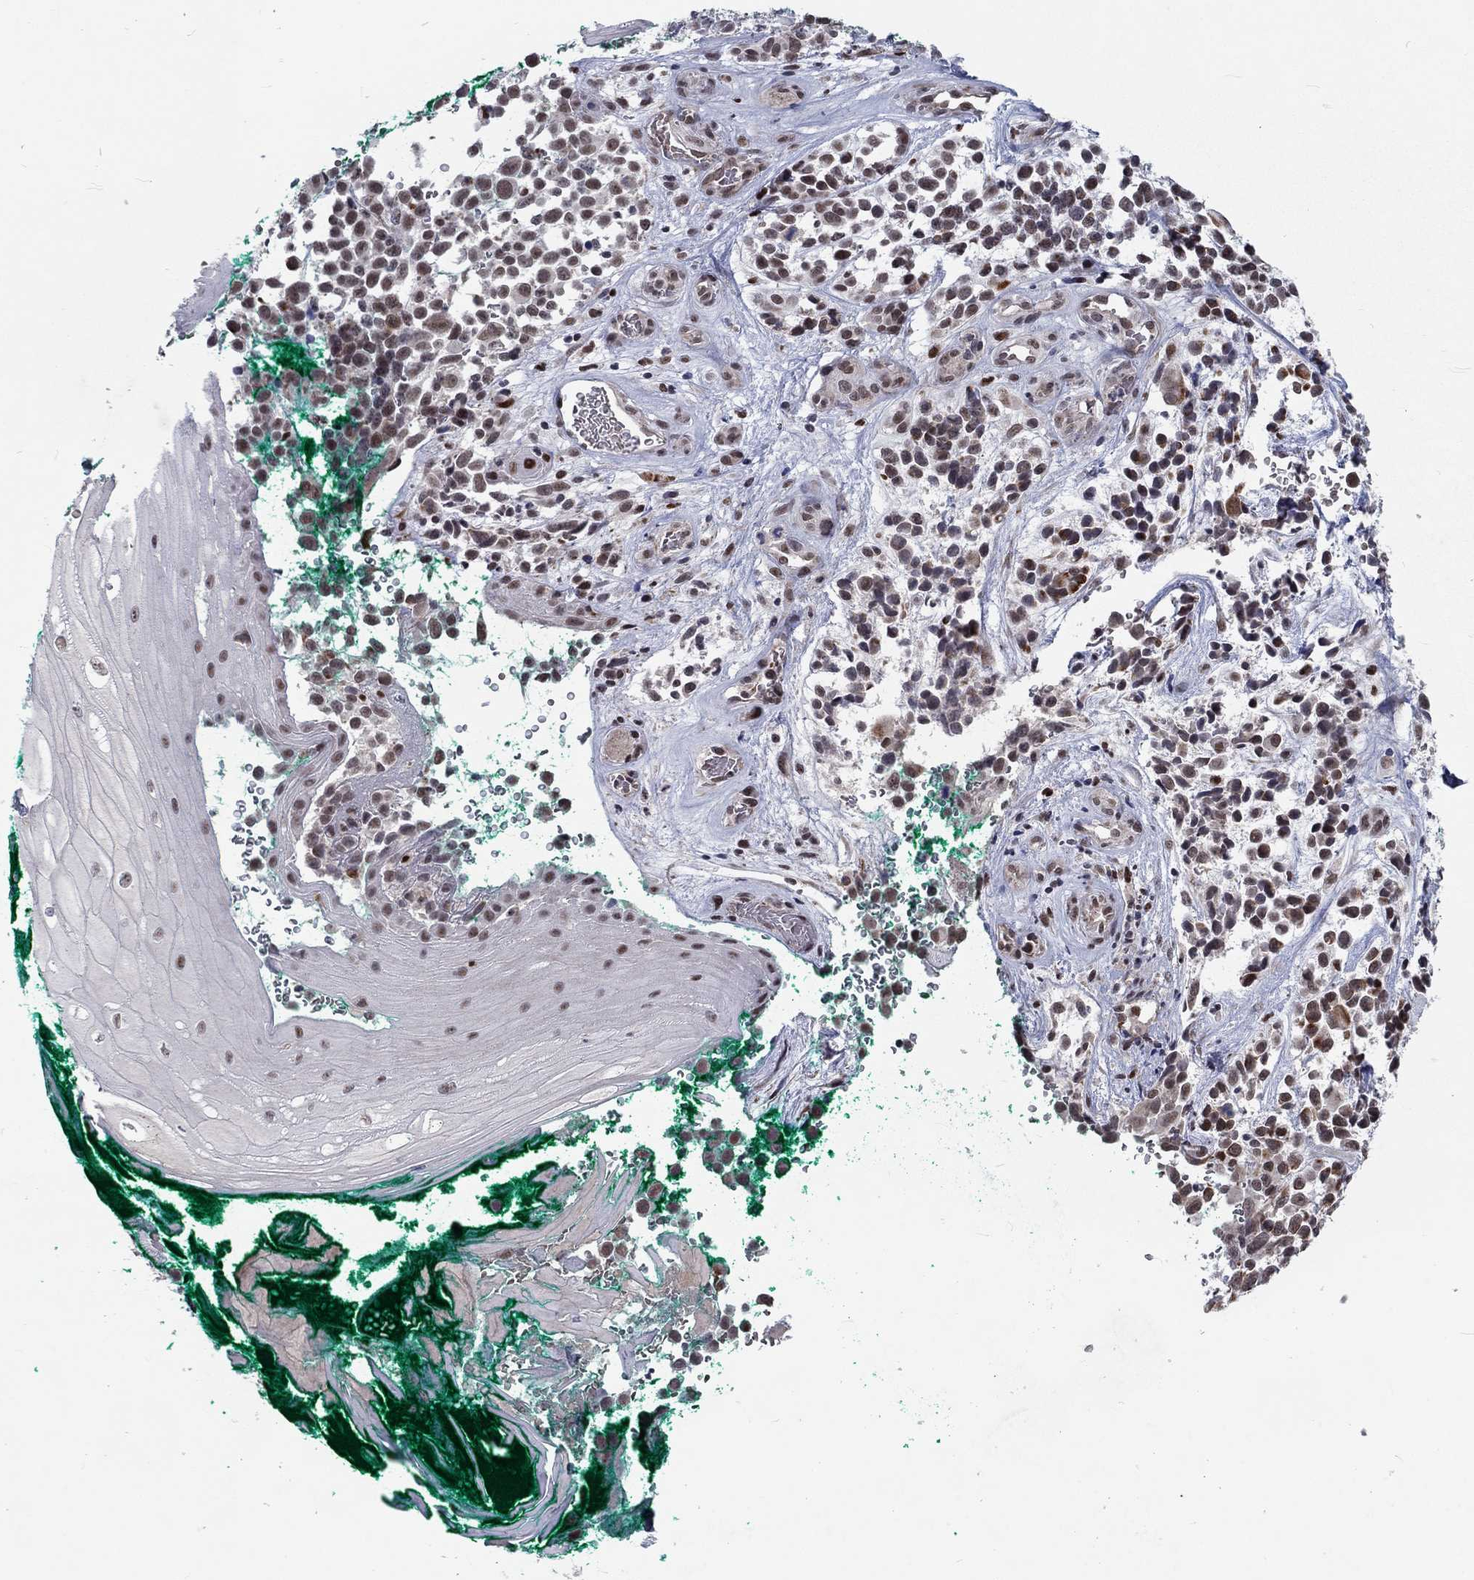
{"staining": {"intensity": "moderate", "quantity": "<25%", "location": "nuclear"}, "tissue": "melanoma", "cell_type": "Tumor cells", "image_type": "cancer", "snomed": [{"axis": "morphology", "description": "Malignant melanoma, NOS"}, {"axis": "topography", "description": "Skin"}], "caption": "Moderate nuclear protein positivity is appreciated in about <25% of tumor cells in malignant melanoma. Nuclei are stained in blue.", "gene": "ZBED1", "patient": {"sex": "female", "age": 88}}